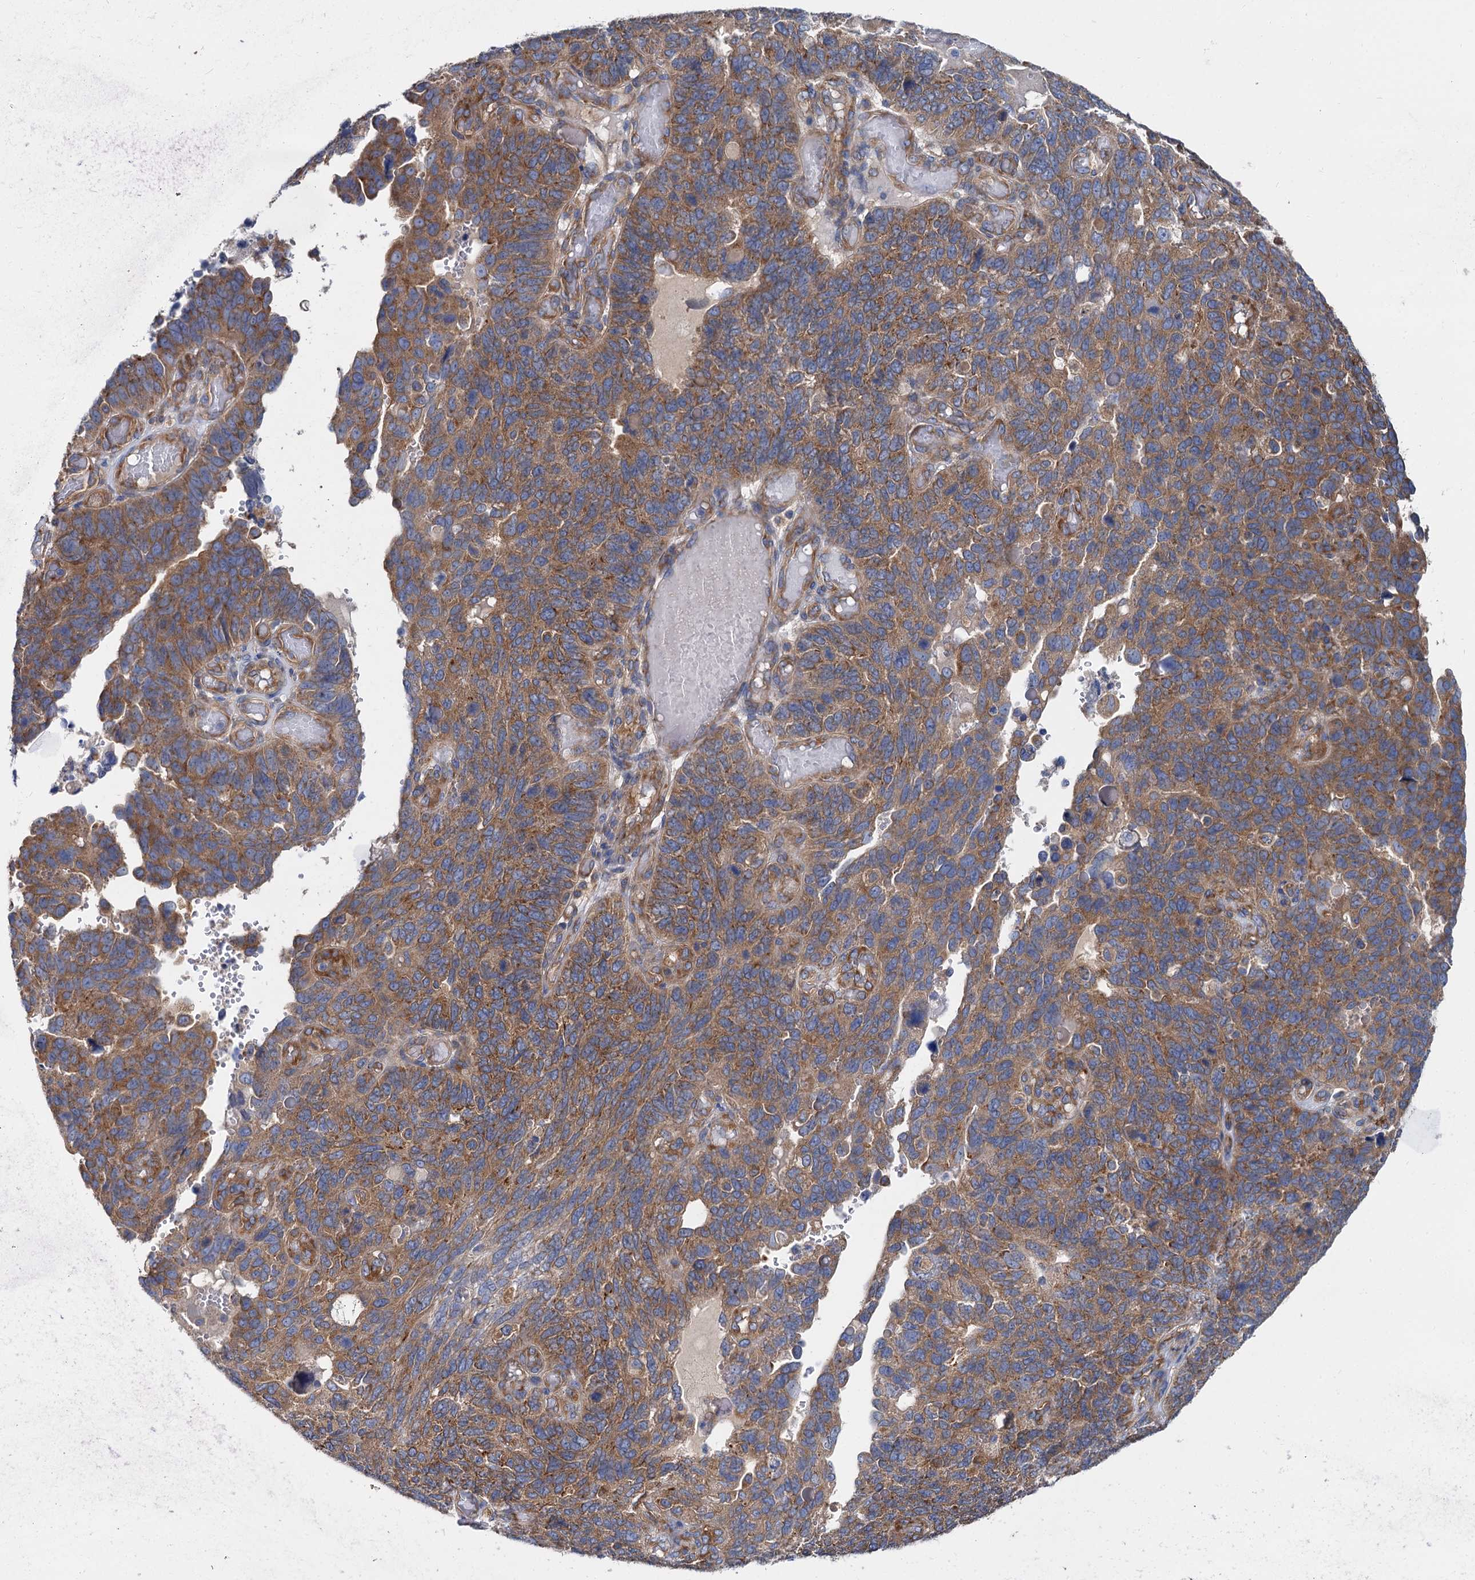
{"staining": {"intensity": "moderate", "quantity": ">75%", "location": "cytoplasmic/membranous"}, "tissue": "endometrial cancer", "cell_type": "Tumor cells", "image_type": "cancer", "snomed": [{"axis": "morphology", "description": "Adenocarcinoma, NOS"}, {"axis": "topography", "description": "Endometrium"}], "caption": "Immunohistochemistry (IHC) image of endometrial adenocarcinoma stained for a protein (brown), which demonstrates medium levels of moderate cytoplasmic/membranous staining in approximately >75% of tumor cells.", "gene": "QARS1", "patient": {"sex": "female", "age": 66}}